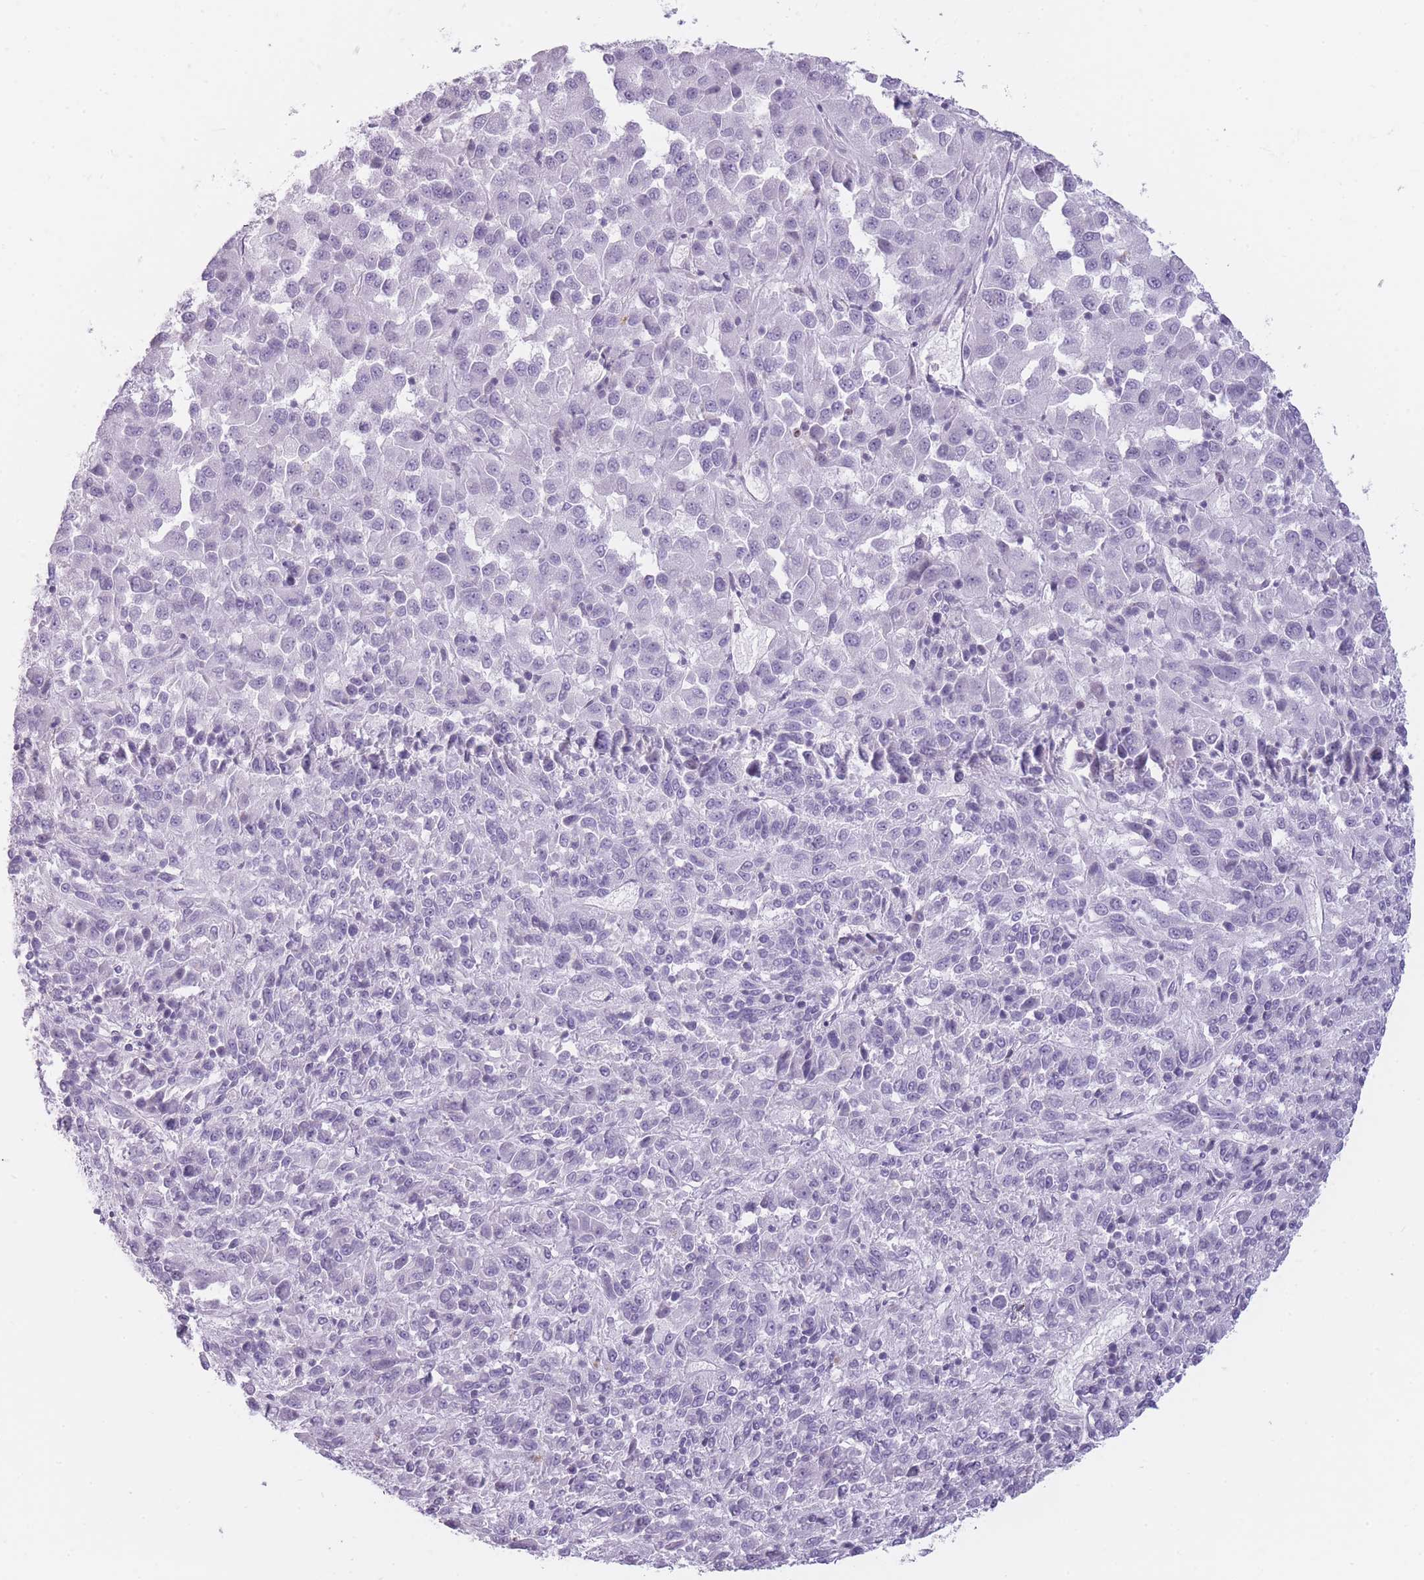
{"staining": {"intensity": "negative", "quantity": "none", "location": "none"}, "tissue": "melanoma", "cell_type": "Tumor cells", "image_type": "cancer", "snomed": [{"axis": "morphology", "description": "Malignant melanoma, Metastatic site"}, {"axis": "topography", "description": "Lung"}], "caption": "High power microscopy micrograph of an immunohistochemistry (IHC) photomicrograph of malignant melanoma (metastatic site), revealing no significant positivity in tumor cells.", "gene": "GGT1", "patient": {"sex": "male", "age": 64}}